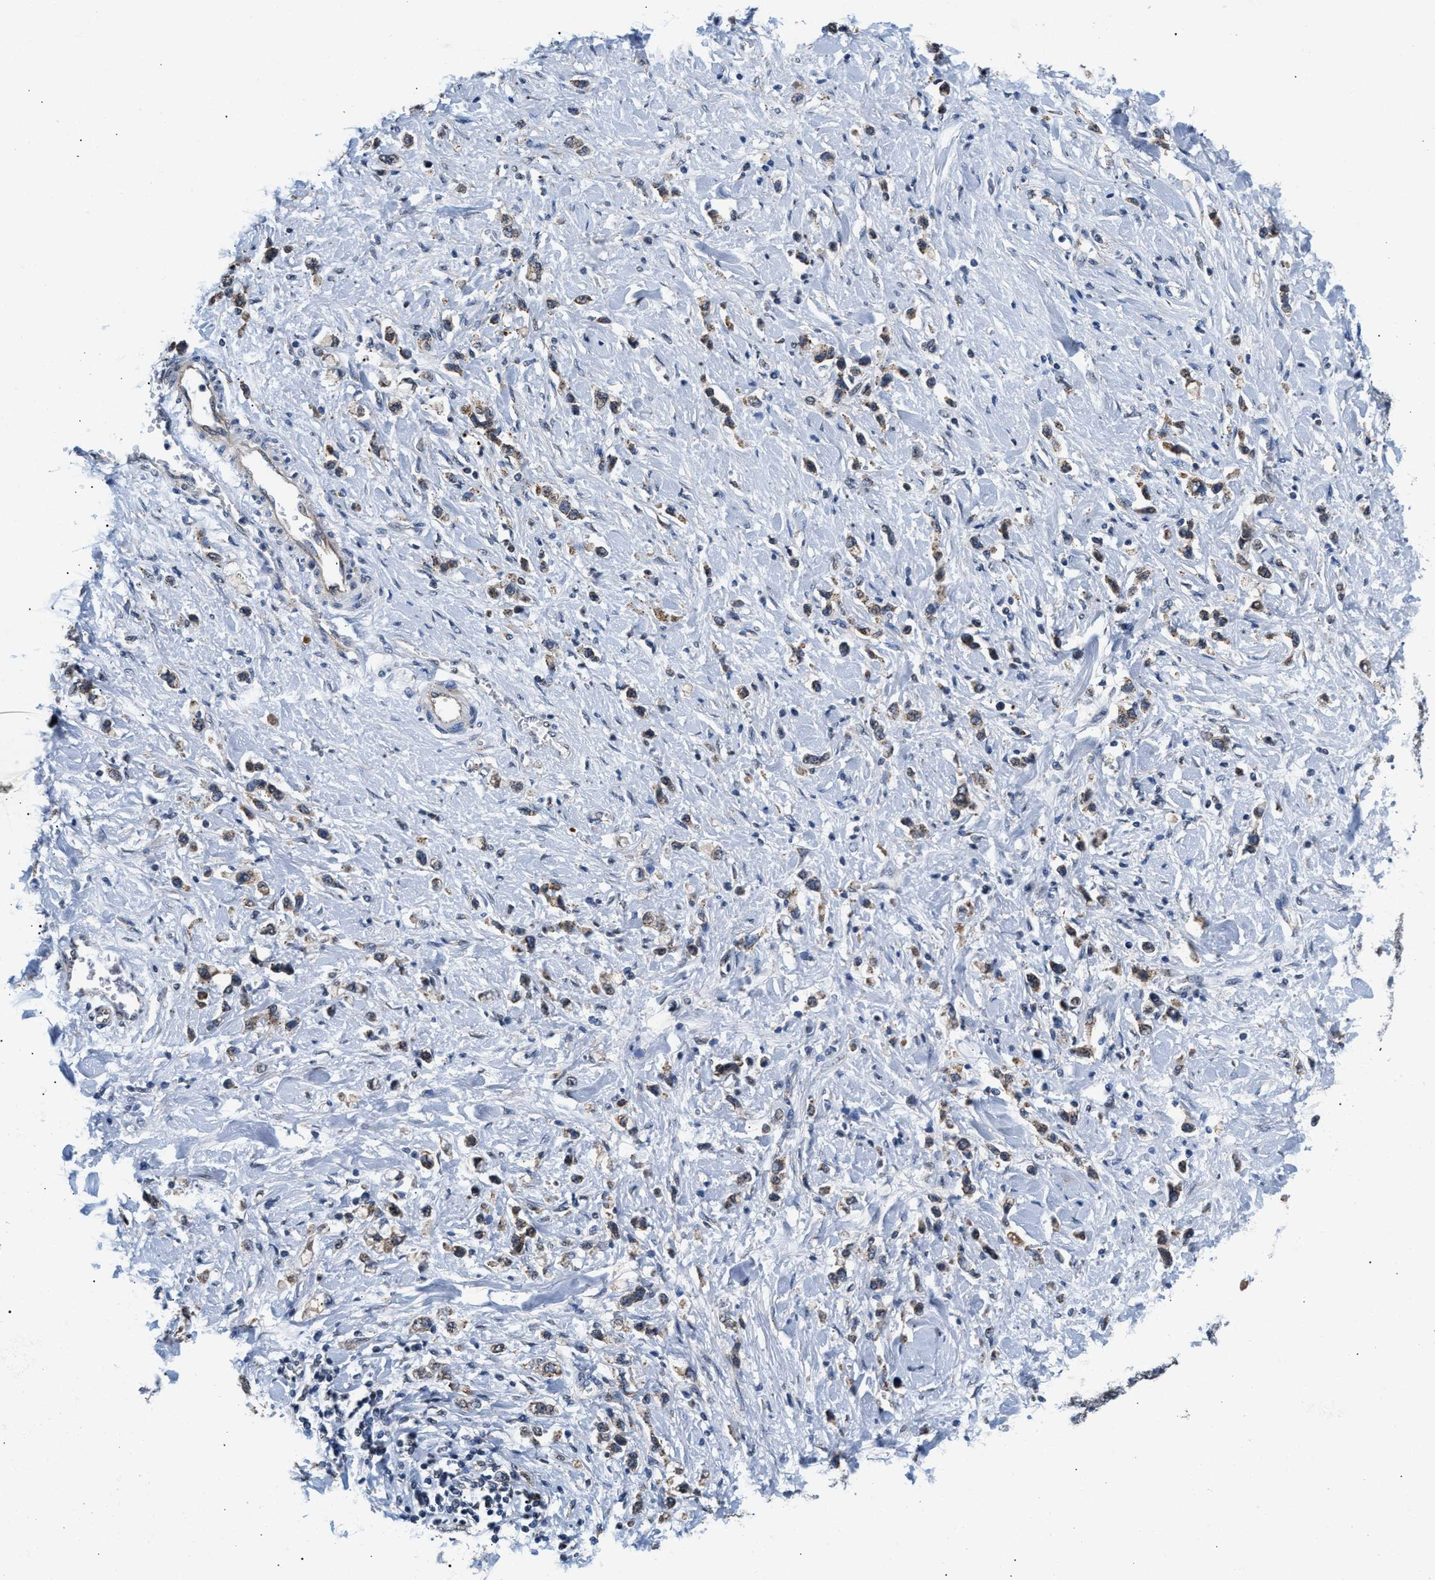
{"staining": {"intensity": "weak", "quantity": ">75%", "location": "cytoplasmic/membranous"}, "tissue": "stomach cancer", "cell_type": "Tumor cells", "image_type": "cancer", "snomed": [{"axis": "morphology", "description": "Normal tissue, NOS"}, {"axis": "morphology", "description": "Adenocarcinoma, NOS"}, {"axis": "topography", "description": "Stomach, upper"}, {"axis": "topography", "description": "Stomach"}], "caption": "About >75% of tumor cells in stomach adenocarcinoma exhibit weak cytoplasmic/membranous protein expression as visualized by brown immunohistochemical staining.", "gene": "KCNMB2", "patient": {"sex": "female", "age": 65}}